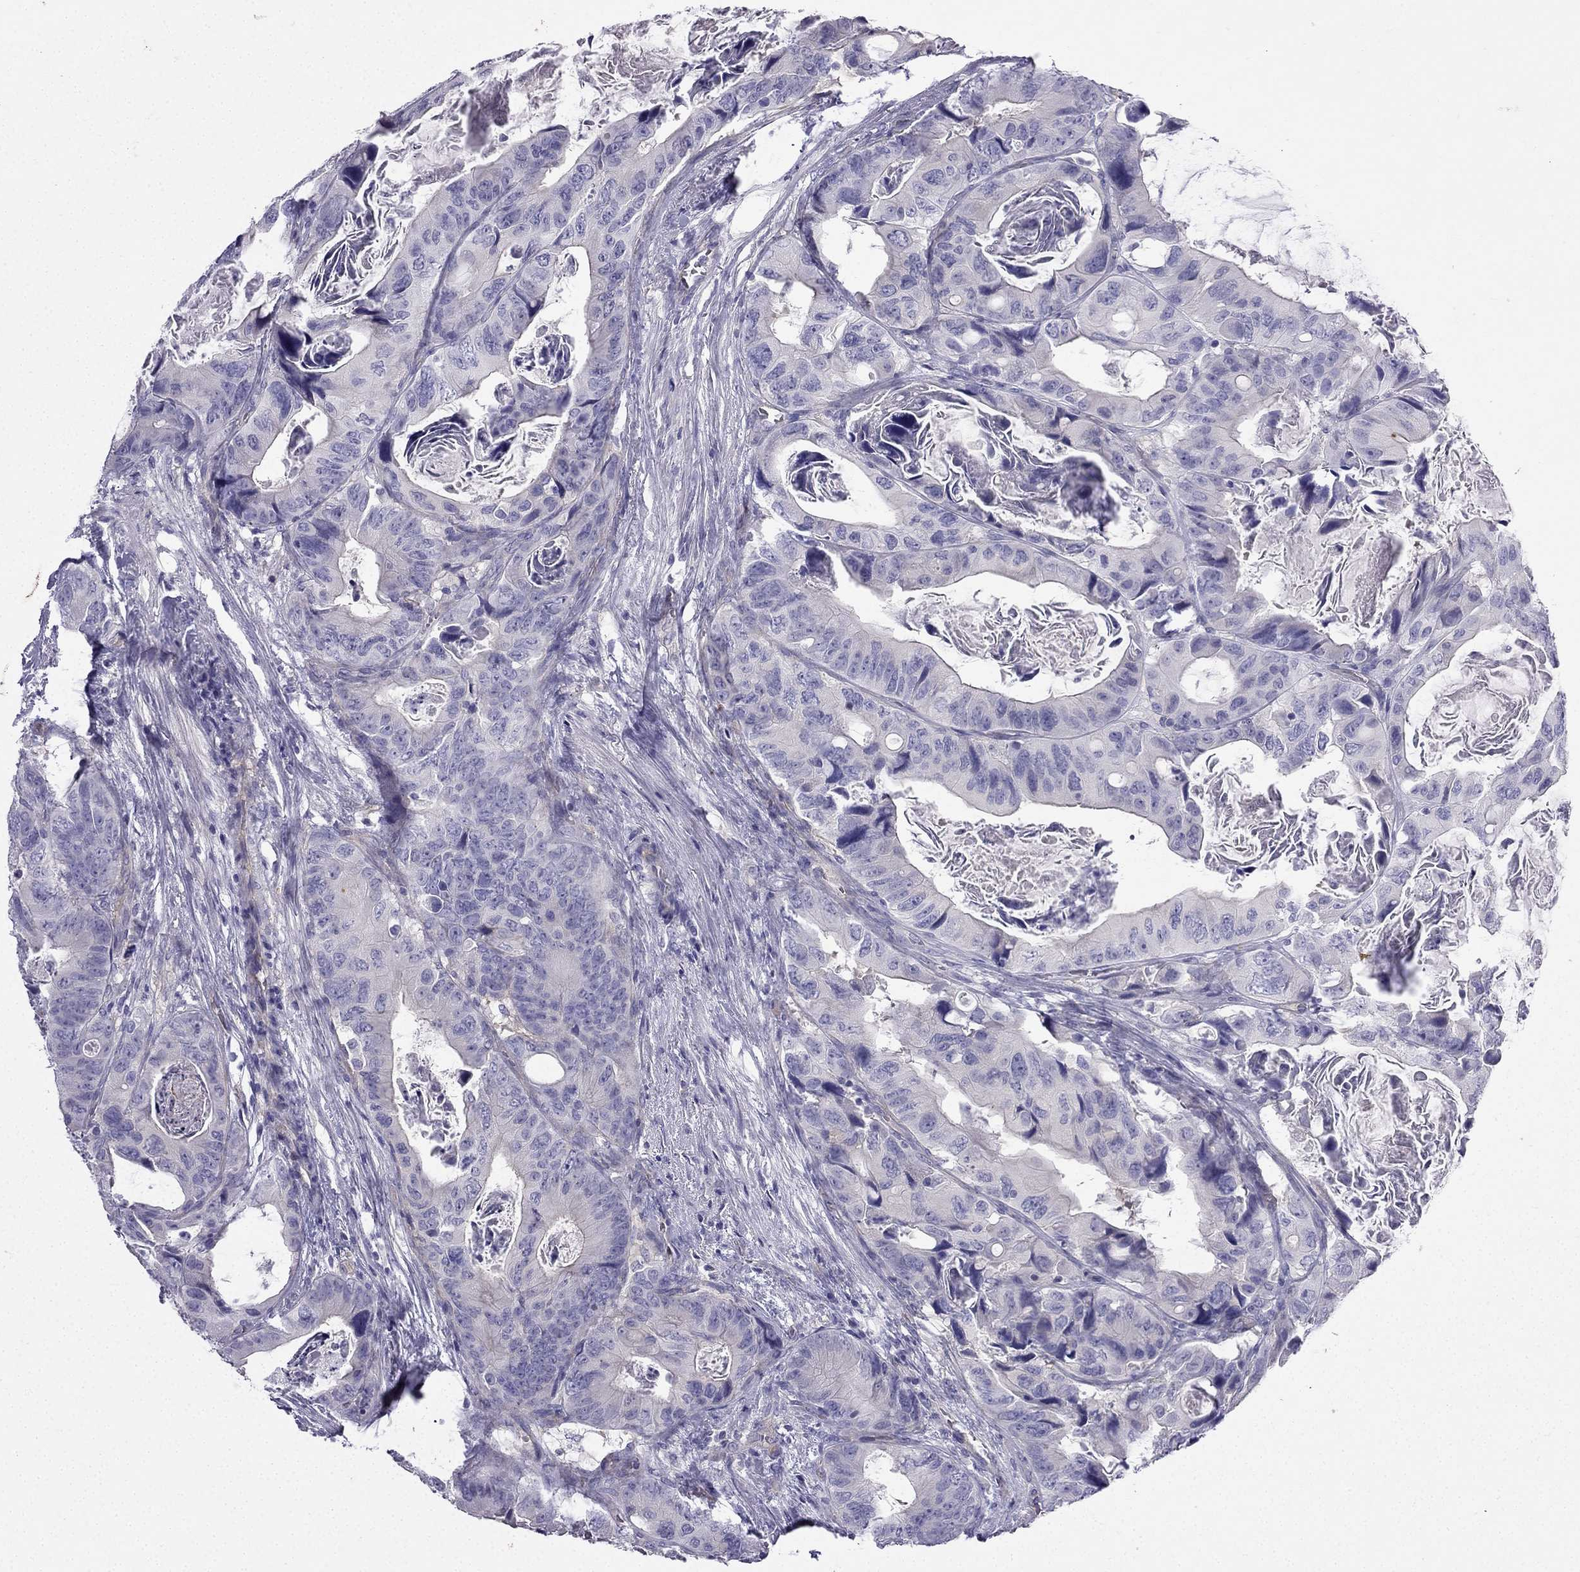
{"staining": {"intensity": "negative", "quantity": "none", "location": "none"}, "tissue": "colorectal cancer", "cell_type": "Tumor cells", "image_type": "cancer", "snomed": [{"axis": "morphology", "description": "Adenocarcinoma, NOS"}, {"axis": "topography", "description": "Rectum"}], "caption": "Tumor cells are negative for protein expression in human adenocarcinoma (colorectal). The staining was performed using DAB (3,3'-diaminobenzidine) to visualize the protein expression in brown, while the nuclei were stained in blue with hematoxylin (Magnification: 20x).", "gene": "GJA8", "patient": {"sex": "male", "age": 64}}